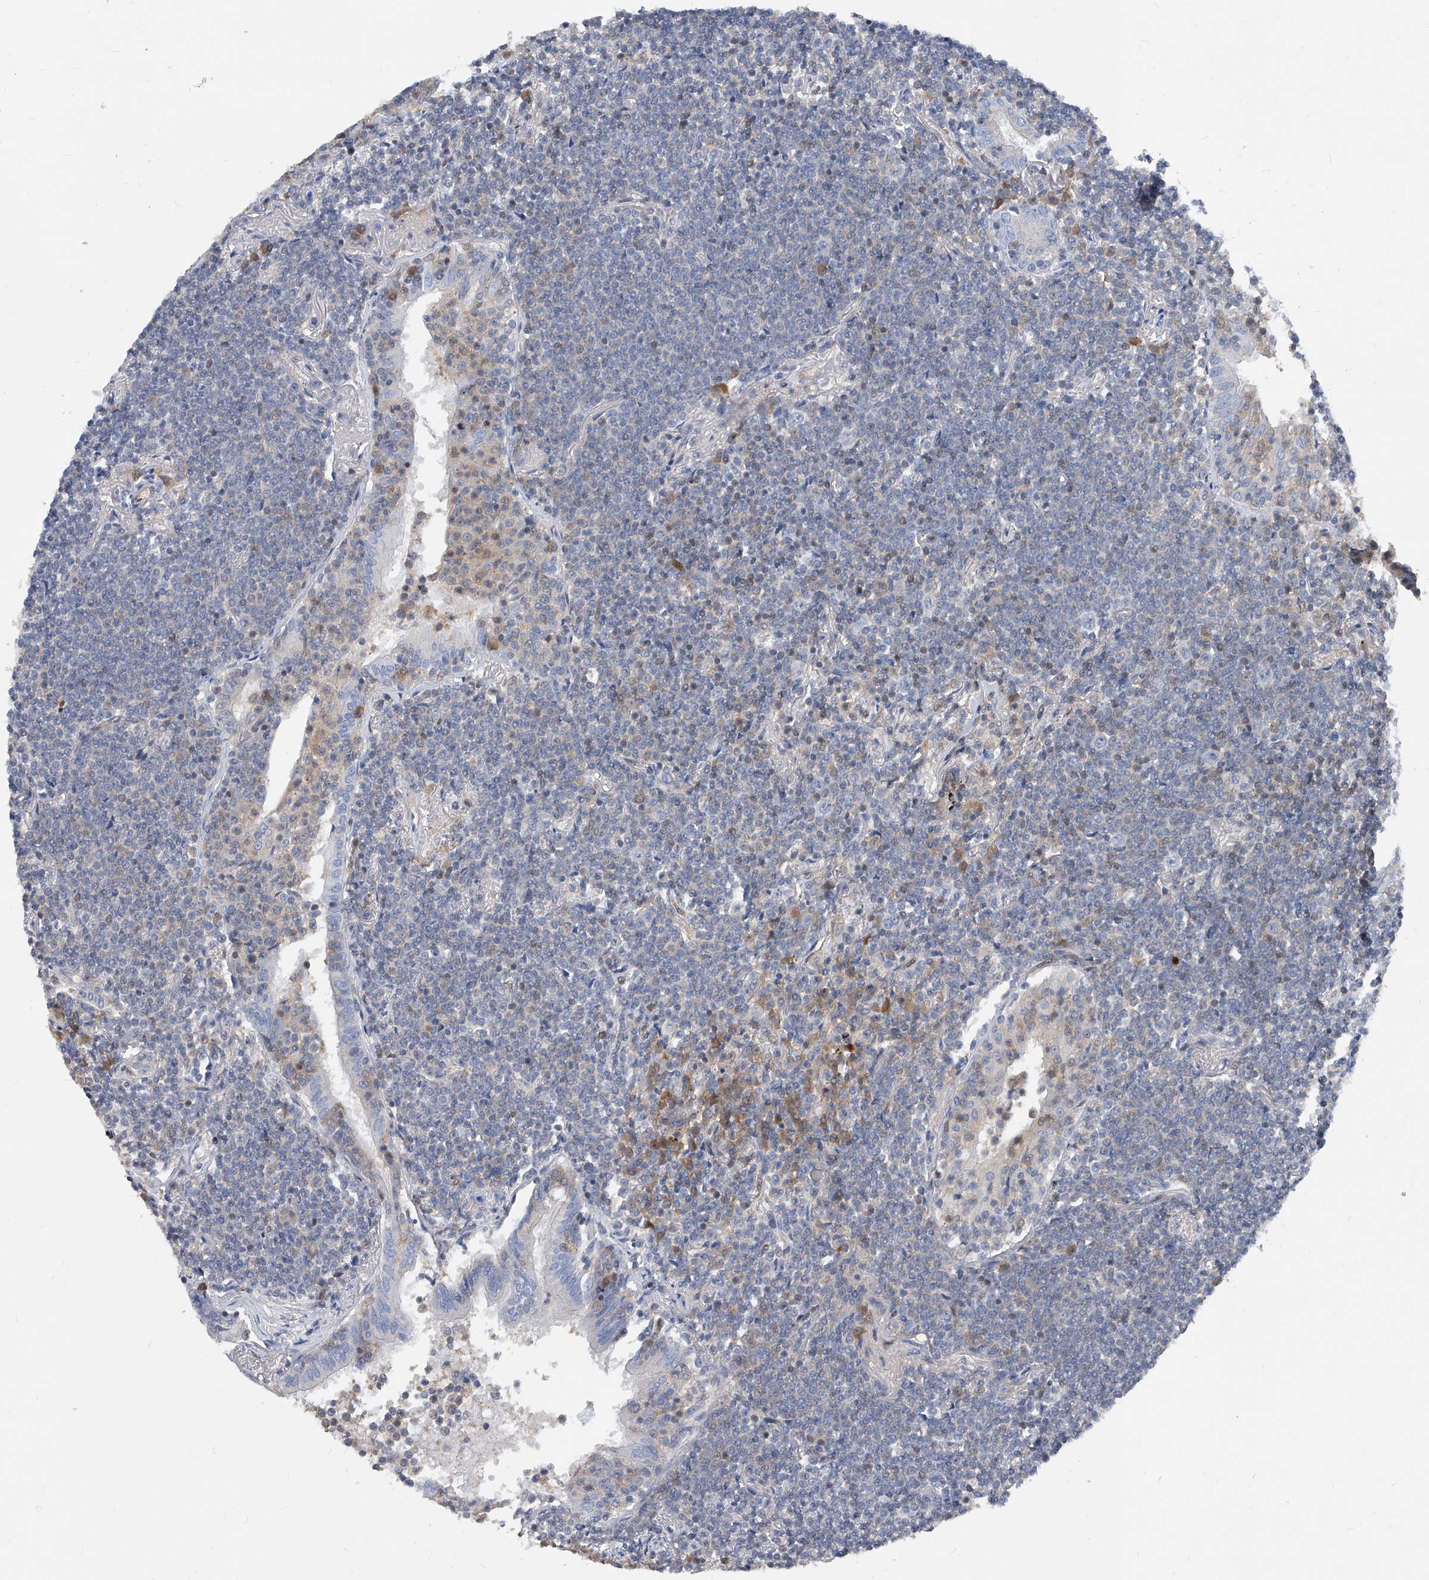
{"staining": {"intensity": "negative", "quantity": "none", "location": "none"}, "tissue": "lymphoma", "cell_type": "Tumor cells", "image_type": "cancer", "snomed": [{"axis": "morphology", "description": "Malignant lymphoma, non-Hodgkin's type, Low grade"}, {"axis": "topography", "description": "Lung"}], "caption": "Immunohistochemical staining of human malignant lymphoma, non-Hodgkin's type (low-grade) demonstrates no significant positivity in tumor cells.", "gene": "MAP2K6", "patient": {"sex": "female", "age": 71}}